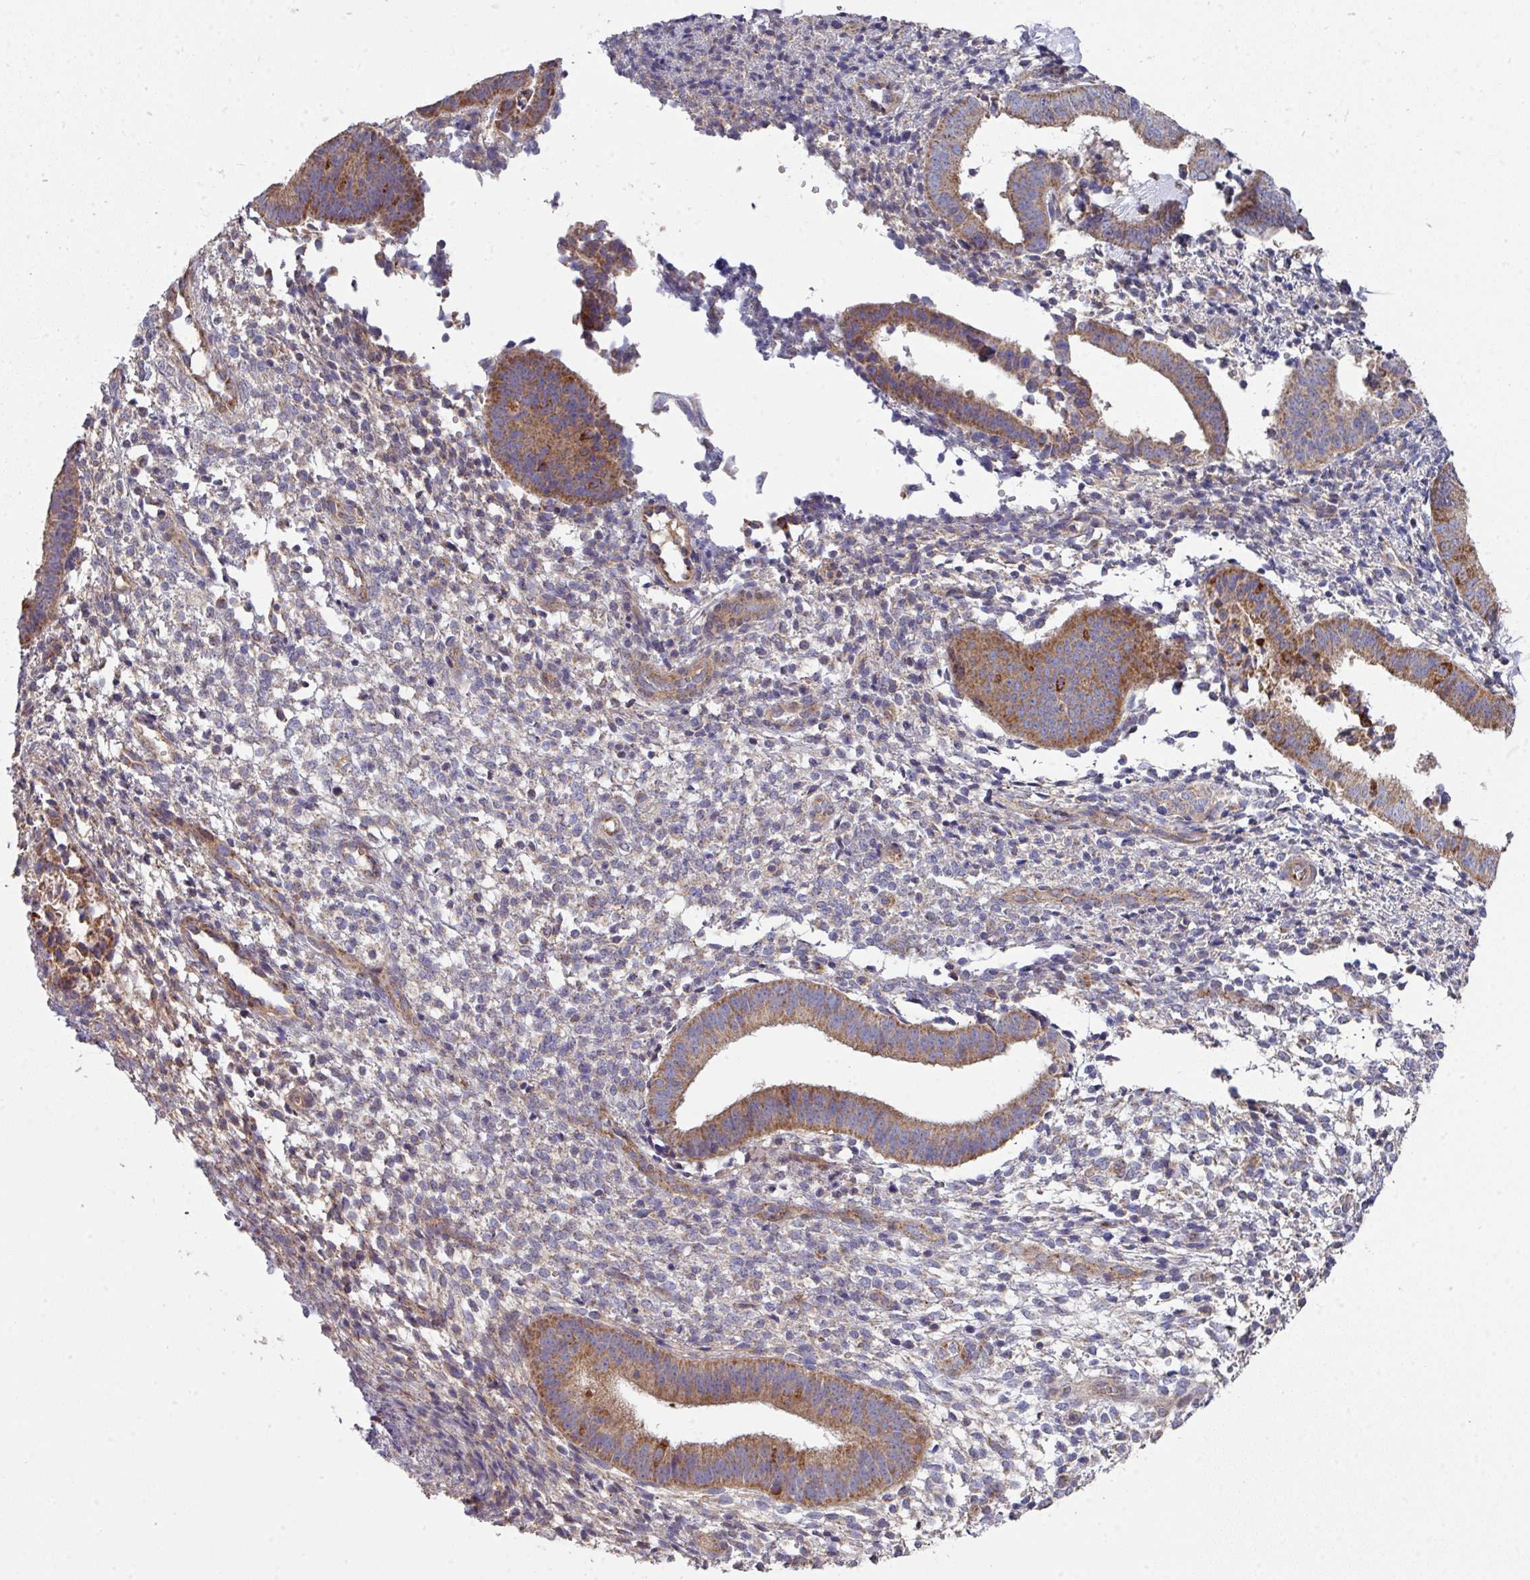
{"staining": {"intensity": "weak", "quantity": "<25%", "location": "cytoplasmic/membranous"}, "tissue": "endometrium", "cell_type": "Cells in endometrial stroma", "image_type": "normal", "snomed": [{"axis": "morphology", "description": "Normal tissue, NOS"}, {"axis": "topography", "description": "Endometrium"}], "caption": "This is a image of immunohistochemistry (IHC) staining of benign endometrium, which shows no positivity in cells in endometrial stroma.", "gene": "DCAF12L1", "patient": {"sex": "female", "age": 49}}